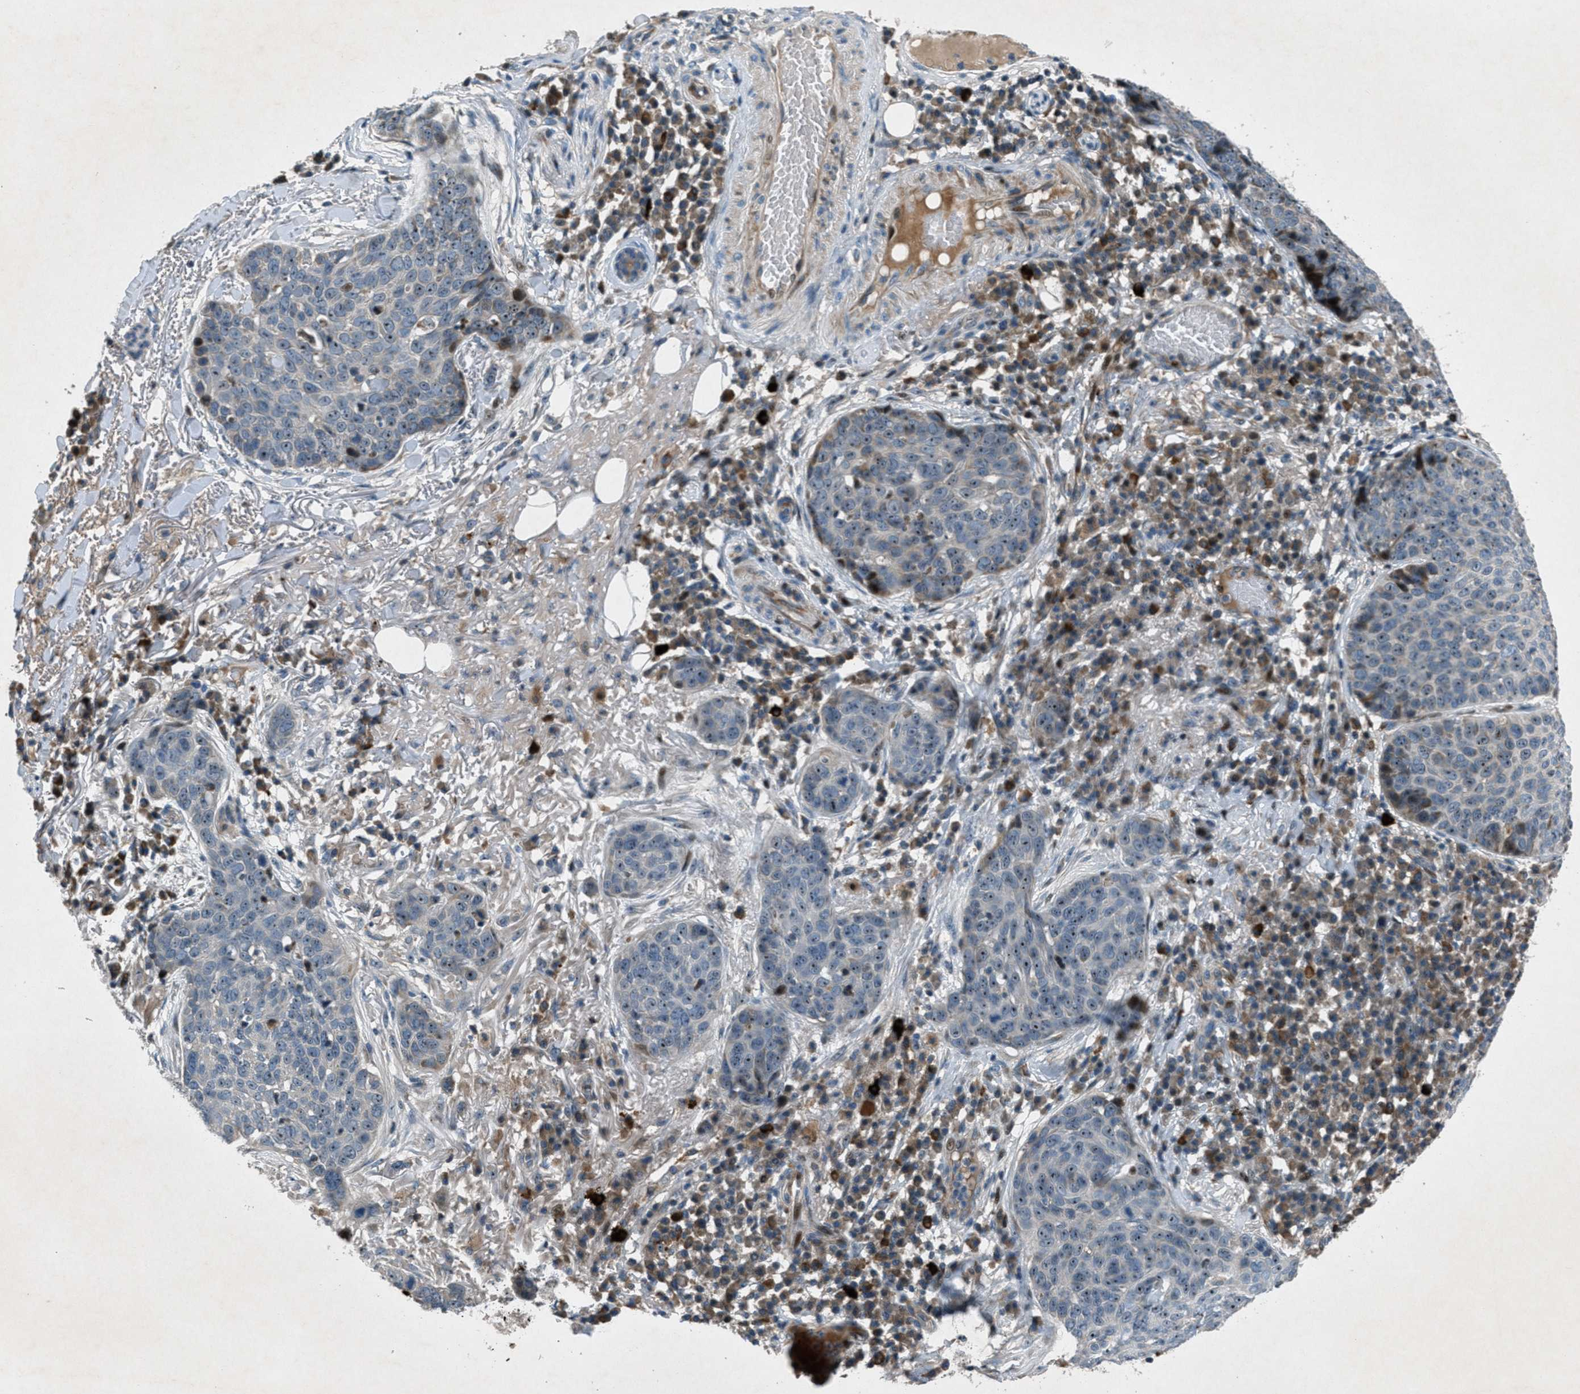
{"staining": {"intensity": "moderate", "quantity": "<25%", "location": "nuclear"}, "tissue": "skin cancer", "cell_type": "Tumor cells", "image_type": "cancer", "snomed": [{"axis": "morphology", "description": "Squamous cell carcinoma in situ, NOS"}, {"axis": "morphology", "description": "Squamous cell carcinoma, NOS"}, {"axis": "topography", "description": "Skin"}], "caption": "IHC of human squamous cell carcinoma (skin) demonstrates low levels of moderate nuclear positivity in about <25% of tumor cells.", "gene": "CLEC2D", "patient": {"sex": "male", "age": 93}}